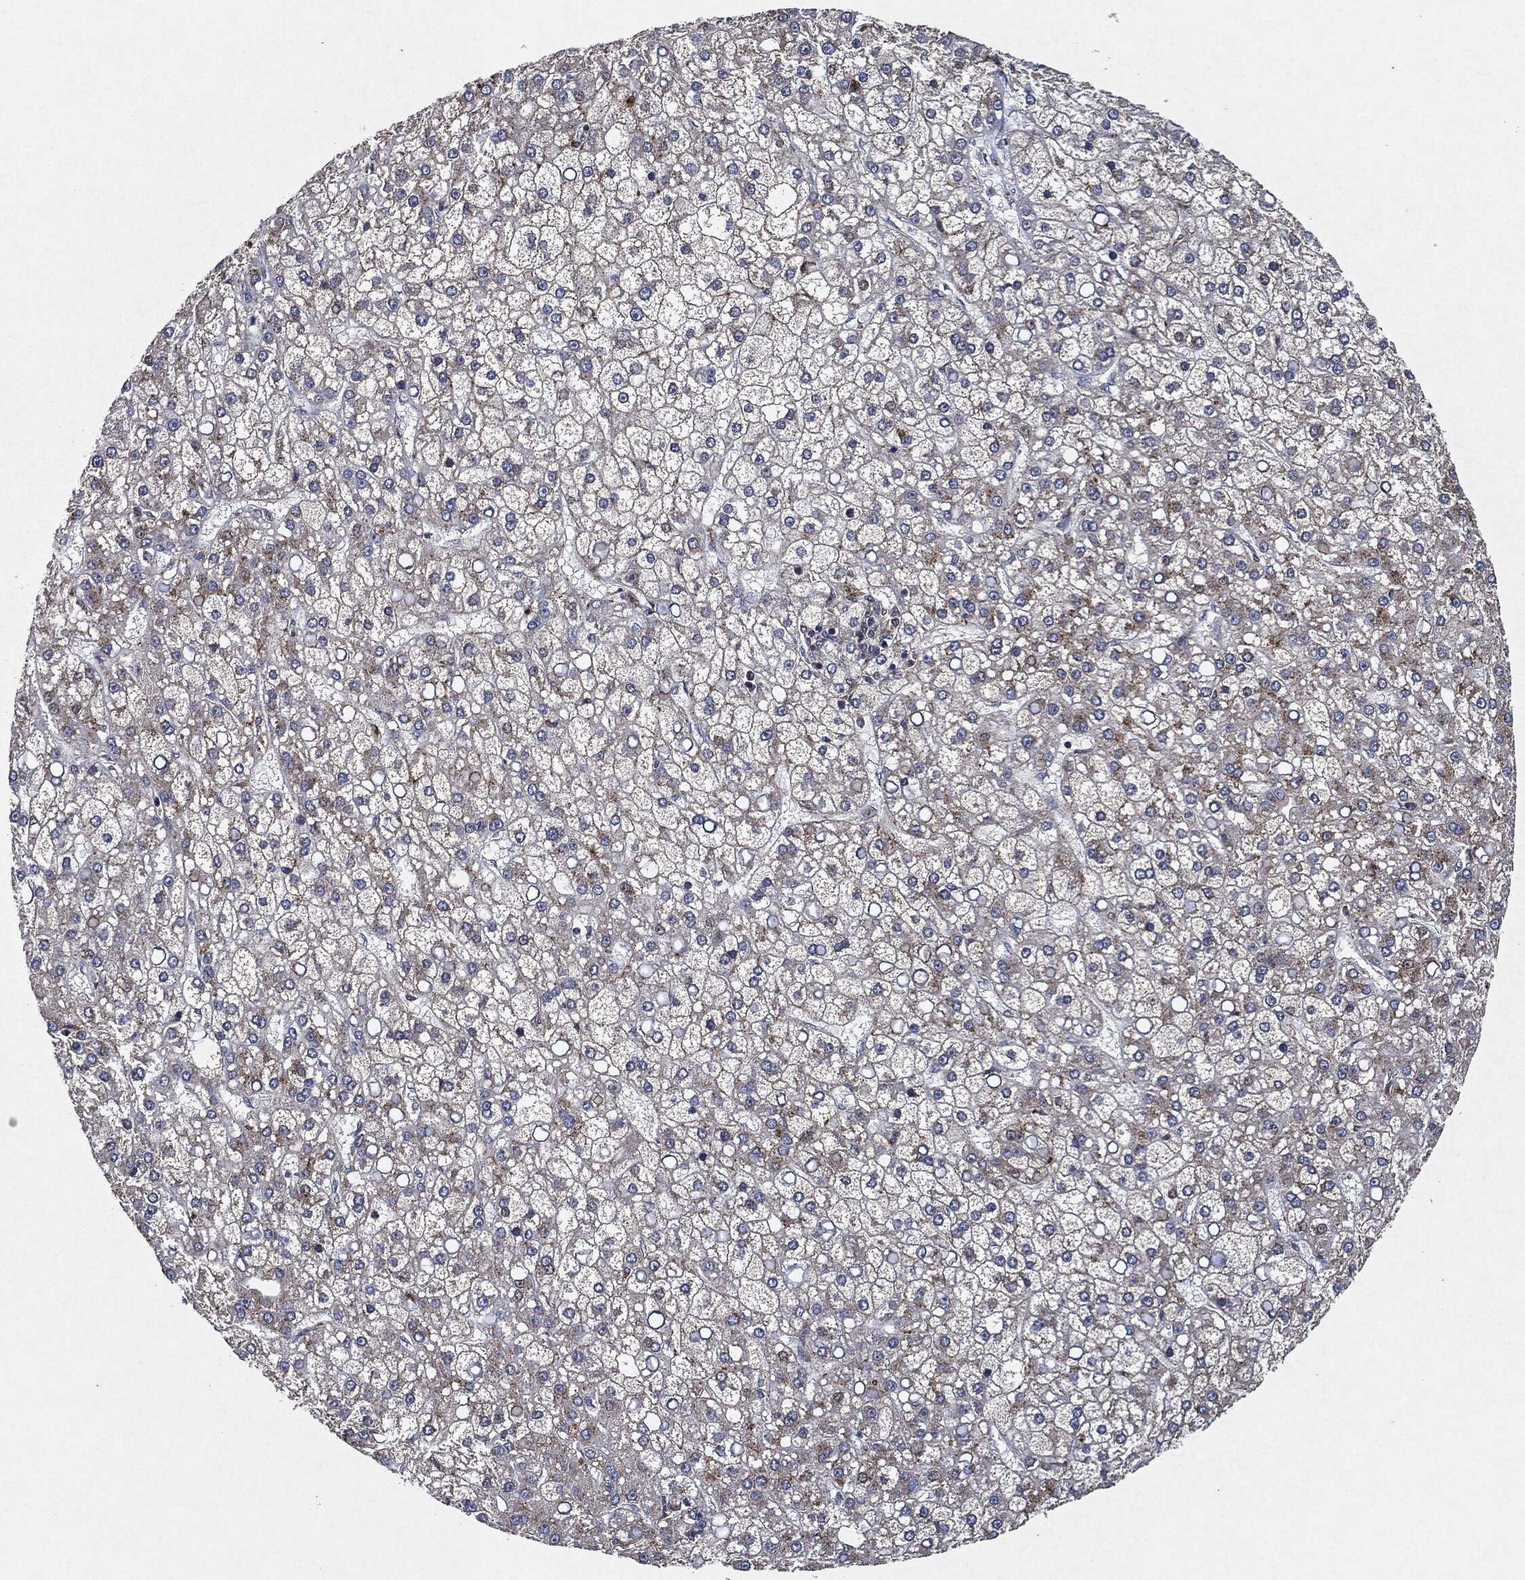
{"staining": {"intensity": "moderate", "quantity": "<25%", "location": "cytoplasmic/membranous"}, "tissue": "liver cancer", "cell_type": "Tumor cells", "image_type": "cancer", "snomed": [{"axis": "morphology", "description": "Carcinoma, Hepatocellular, NOS"}, {"axis": "topography", "description": "Liver"}], "caption": "A brown stain labels moderate cytoplasmic/membranous positivity of a protein in liver cancer (hepatocellular carcinoma) tumor cells.", "gene": "SLC31A2", "patient": {"sex": "male", "age": 67}}